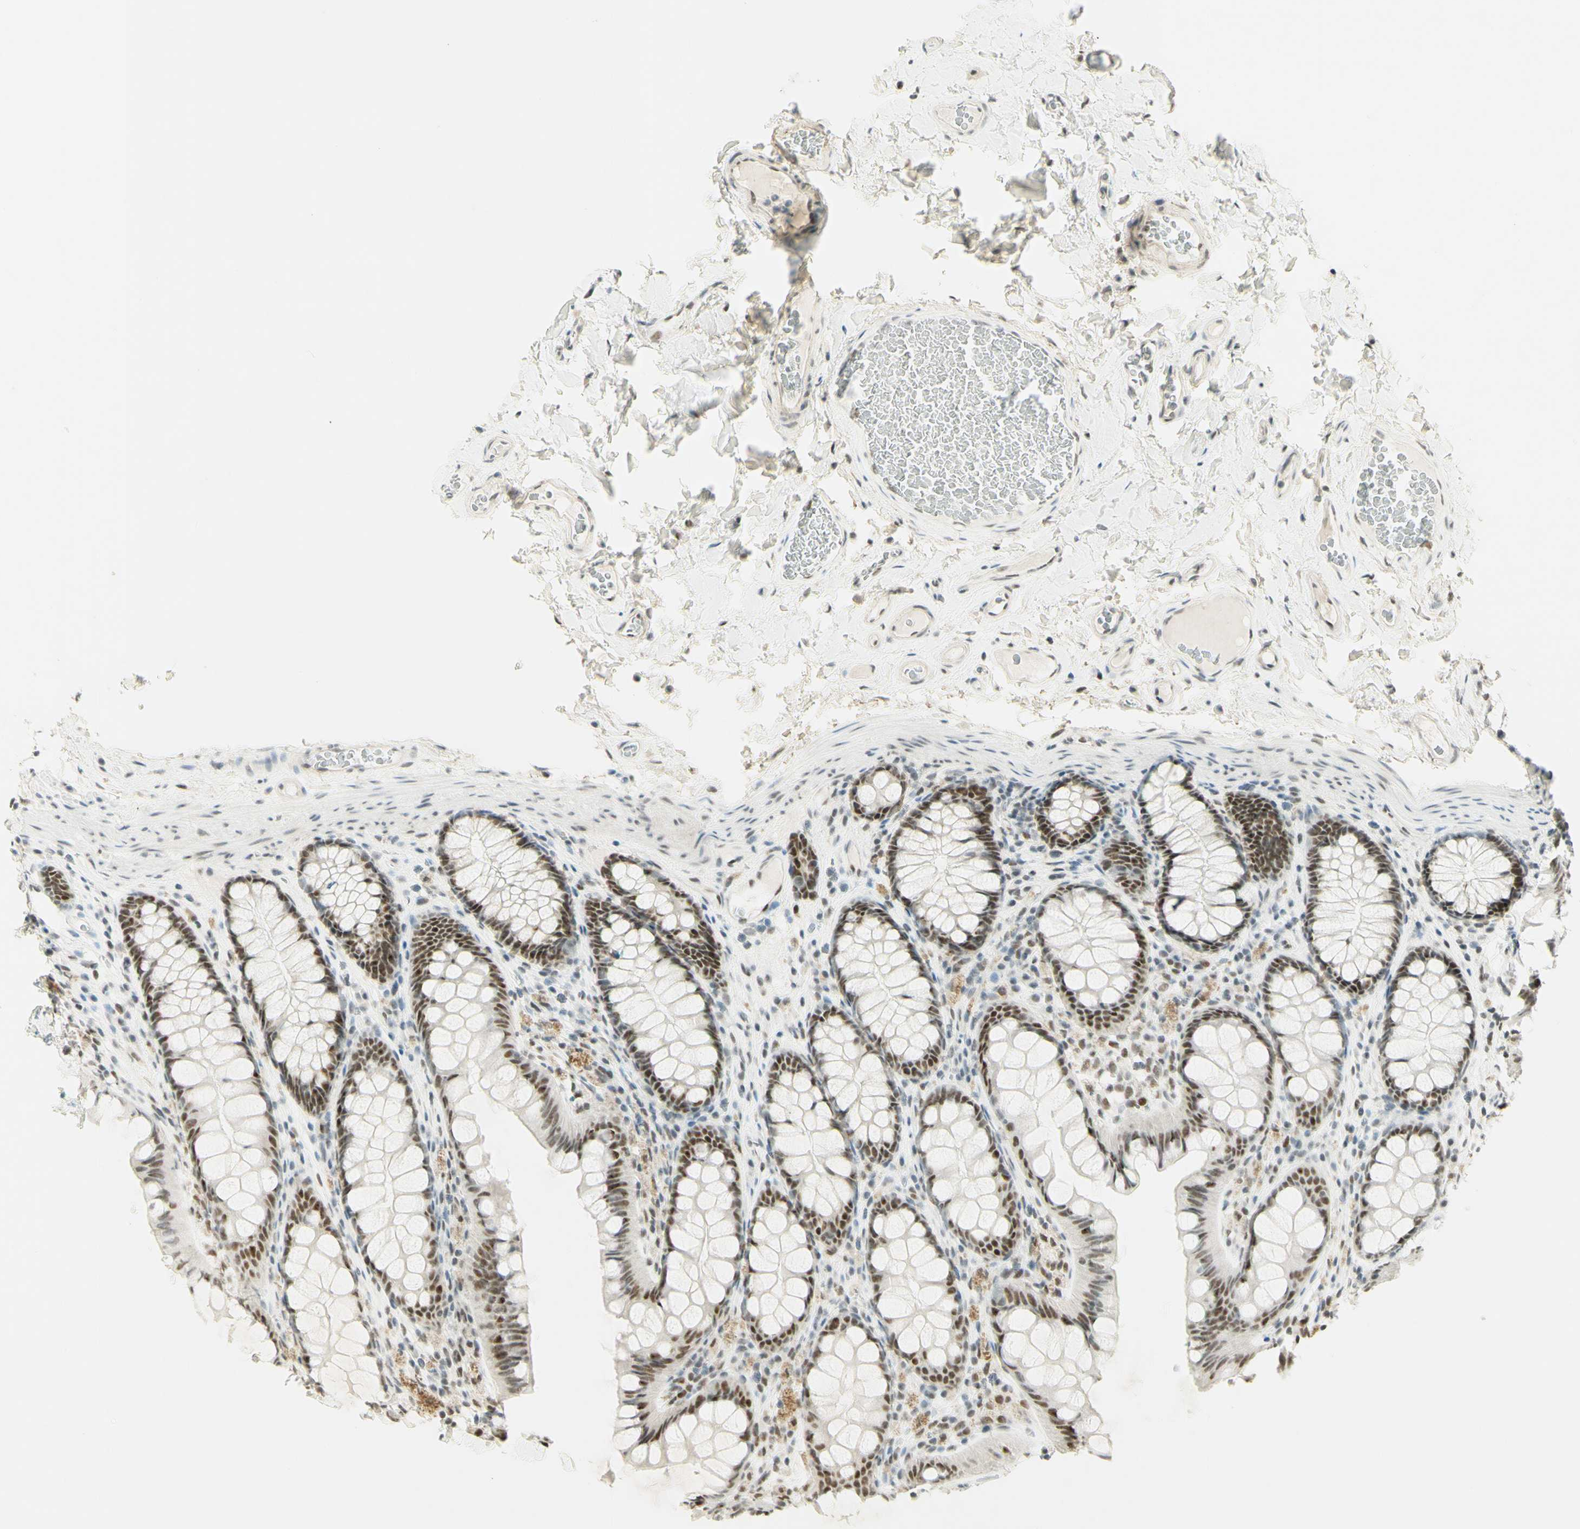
{"staining": {"intensity": "weak", "quantity": "<25%", "location": "nuclear"}, "tissue": "colon", "cell_type": "Endothelial cells", "image_type": "normal", "snomed": [{"axis": "morphology", "description": "Normal tissue, NOS"}, {"axis": "topography", "description": "Colon"}], "caption": "Protein analysis of benign colon demonstrates no significant positivity in endothelial cells. The staining was performed using DAB to visualize the protein expression in brown, while the nuclei were stained in blue with hematoxylin (Magnification: 20x).", "gene": "PMS2", "patient": {"sex": "female", "age": 55}}